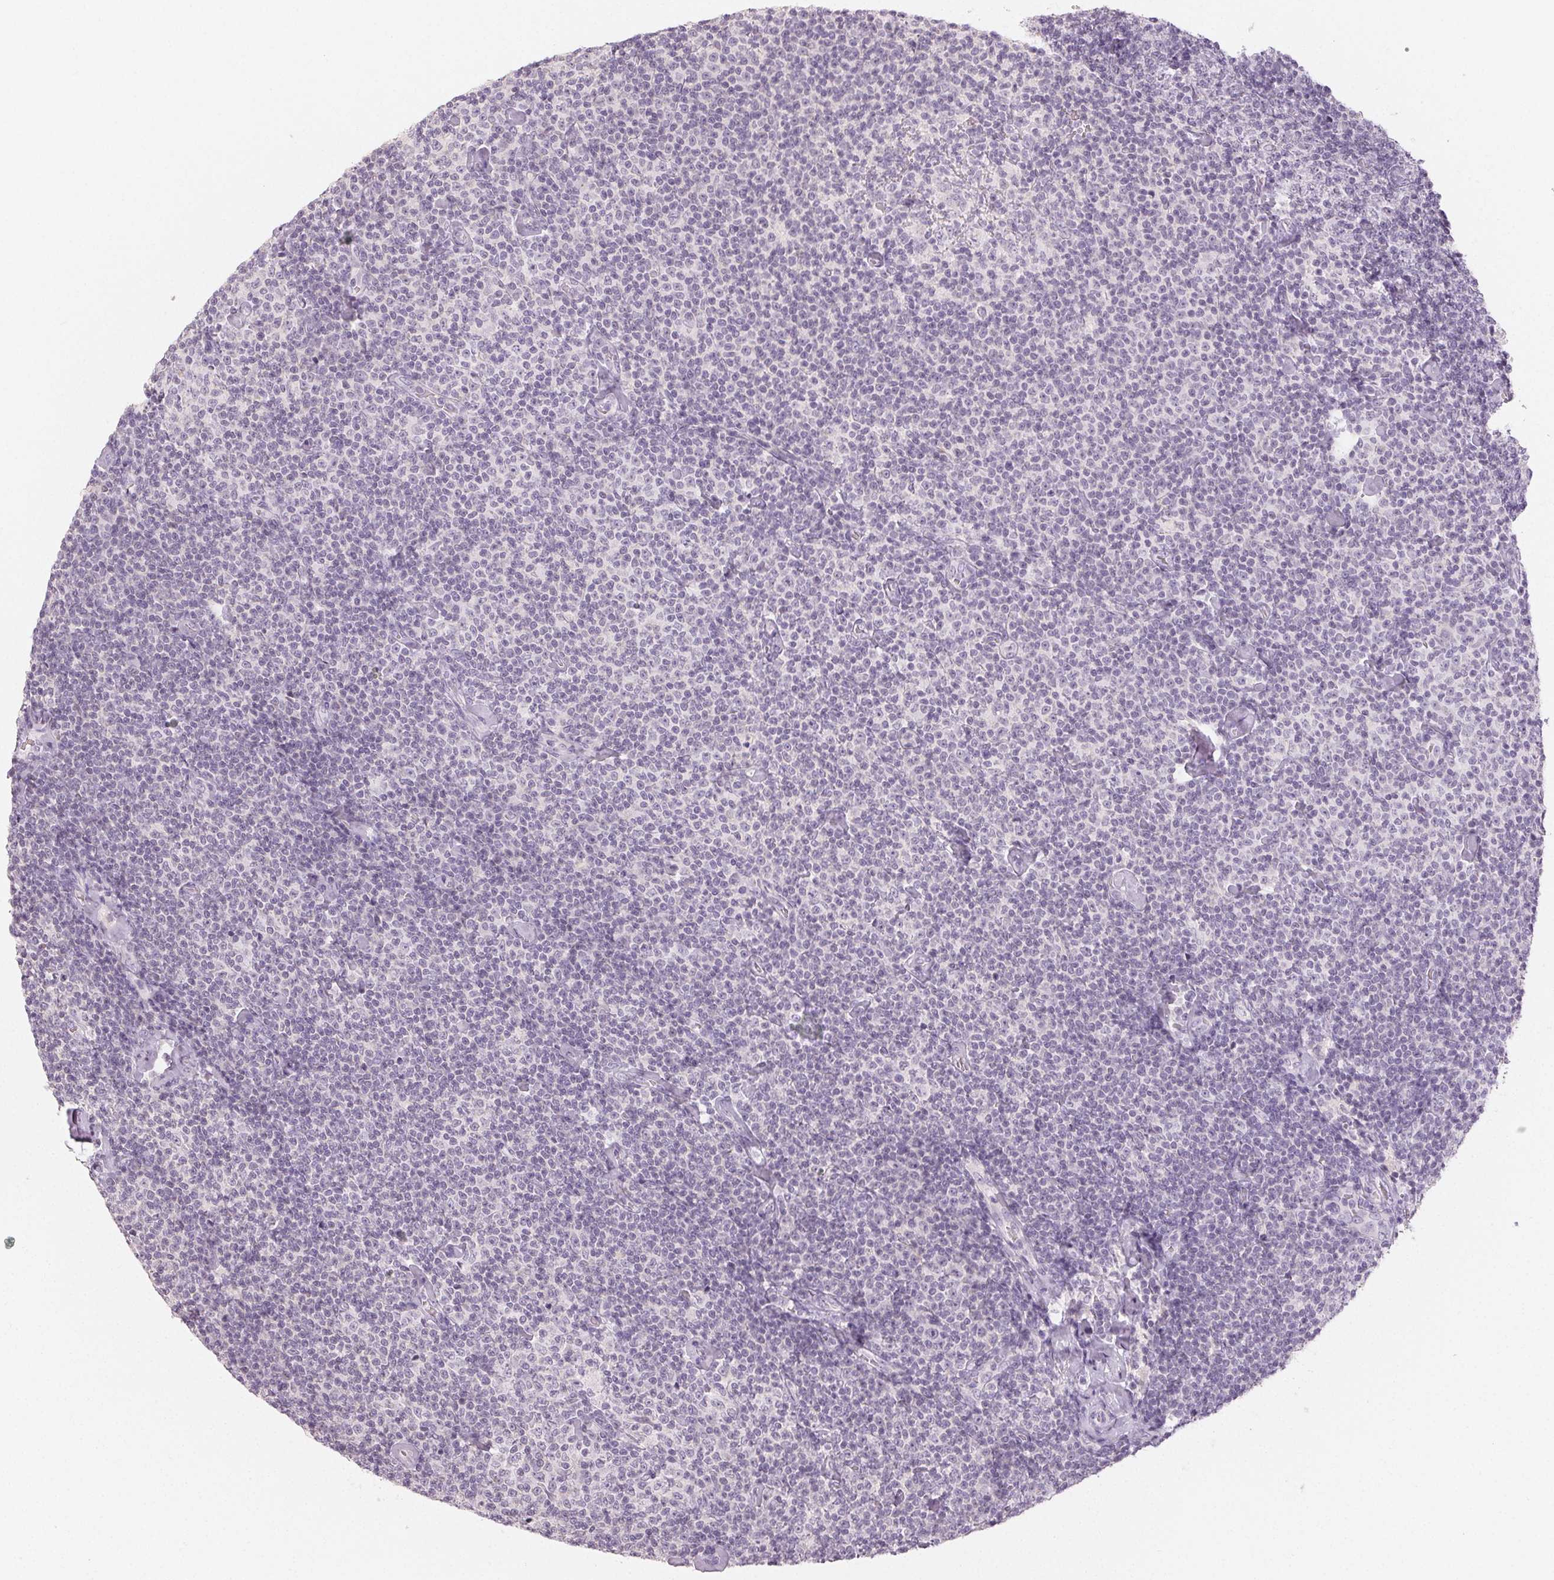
{"staining": {"intensity": "negative", "quantity": "none", "location": "none"}, "tissue": "lymphoma", "cell_type": "Tumor cells", "image_type": "cancer", "snomed": [{"axis": "morphology", "description": "Malignant lymphoma, non-Hodgkin's type, Low grade"}, {"axis": "topography", "description": "Lymph node"}], "caption": "Image shows no significant protein staining in tumor cells of lymphoma. (DAB immunohistochemistry (IHC), high magnification).", "gene": "LVRN", "patient": {"sex": "male", "age": 81}}